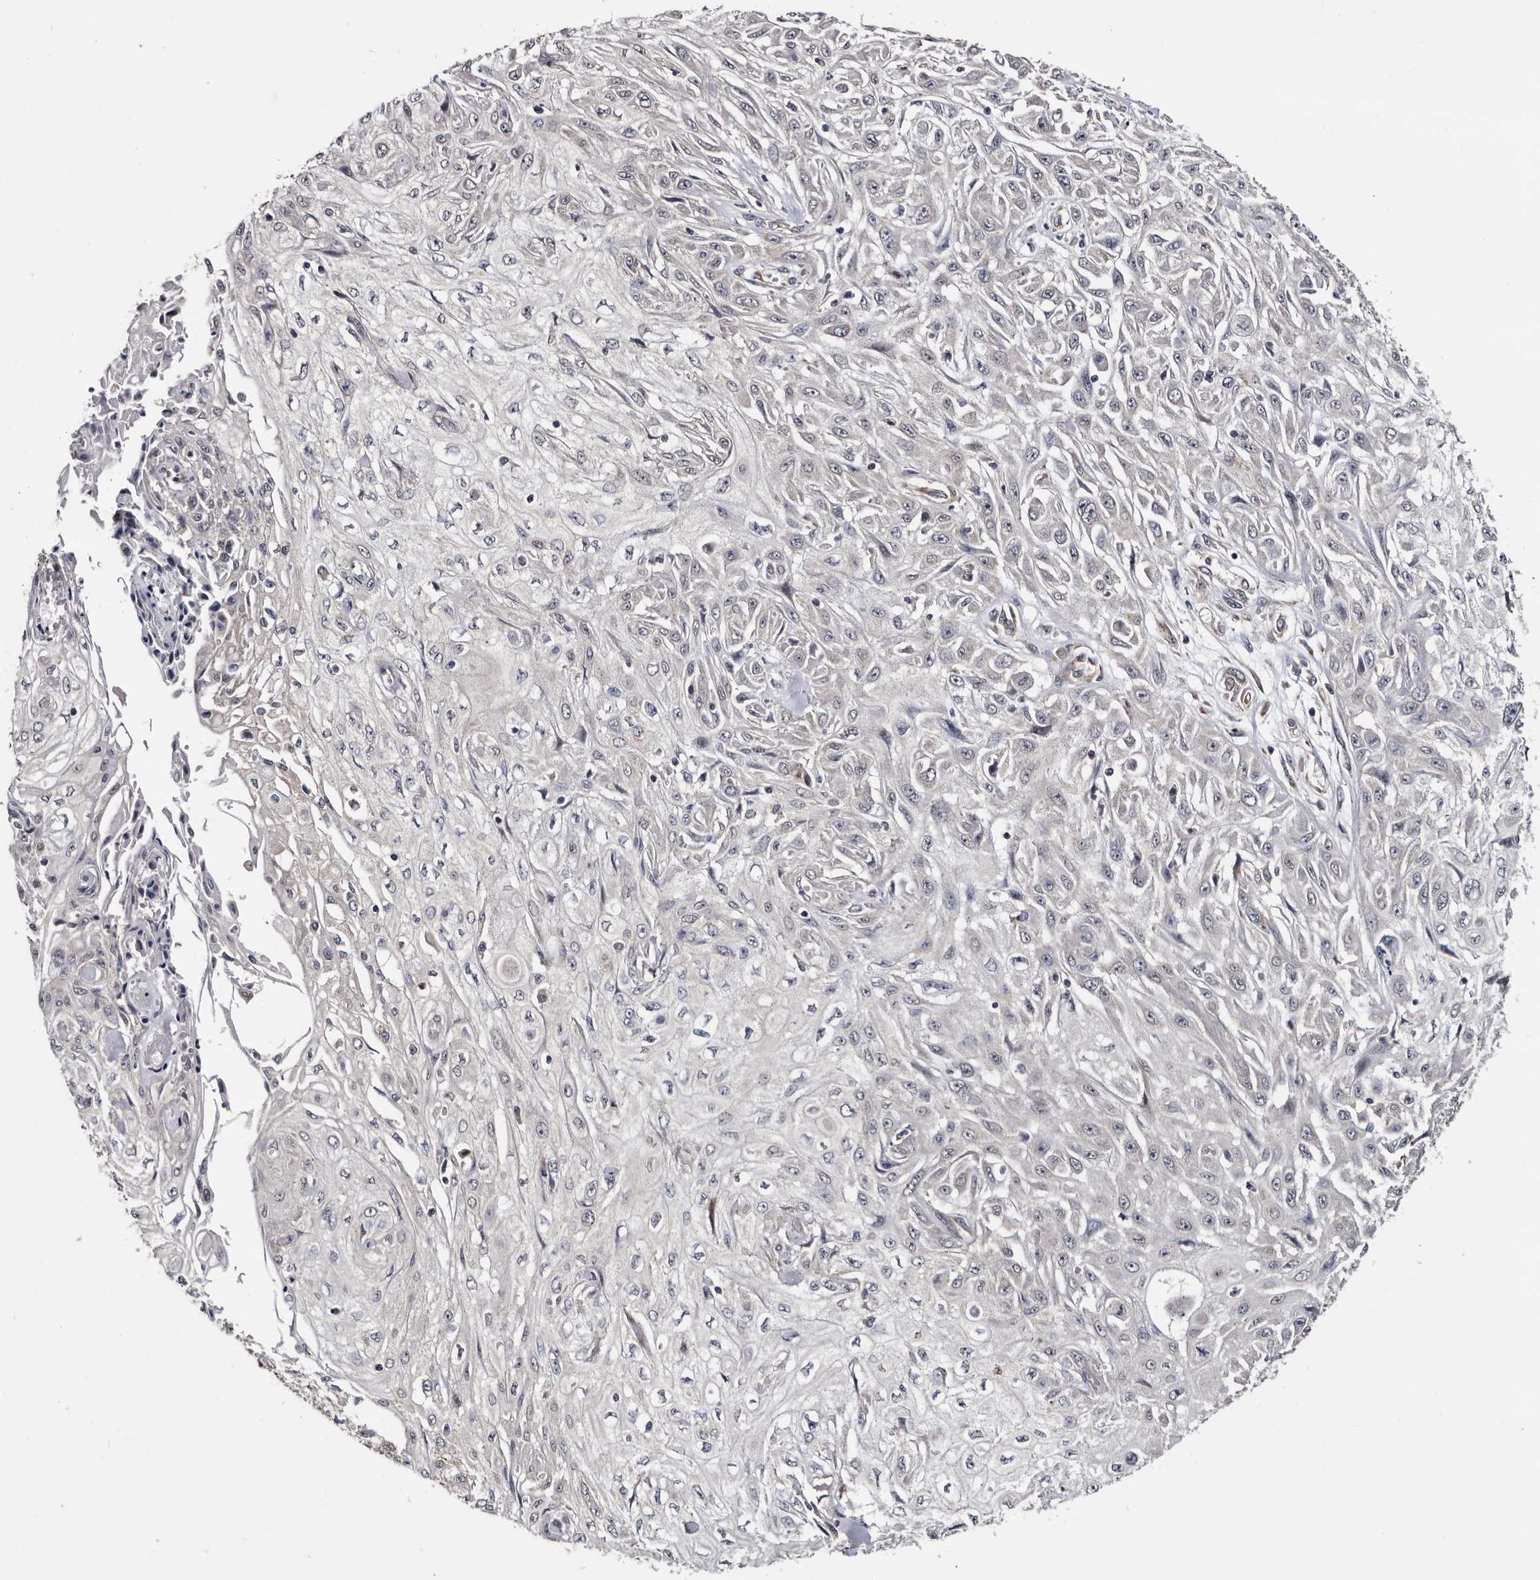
{"staining": {"intensity": "negative", "quantity": "none", "location": "none"}, "tissue": "skin cancer", "cell_type": "Tumor cells", "image_type": "cancer", "snomed": [{"axis": "morphology", "description": "Squamous cell carcinoma, NOS"}, {"axis": "morphology", "description": "Squamous cell carcinoma, metastatic, NOS"}, {"axis": "topography", "description": "Skin"}, {"axis": "topography", "description": "Lymph node"}], "caption": "An image of human skin cancer is negative for staining in tumor cells. (DAB (3,3'-diaminobenzidine) immunohistochemistry (IHC), high magnification).", "gene": "ARMCX2", "patient": {"sex": "male", "age": 75}}